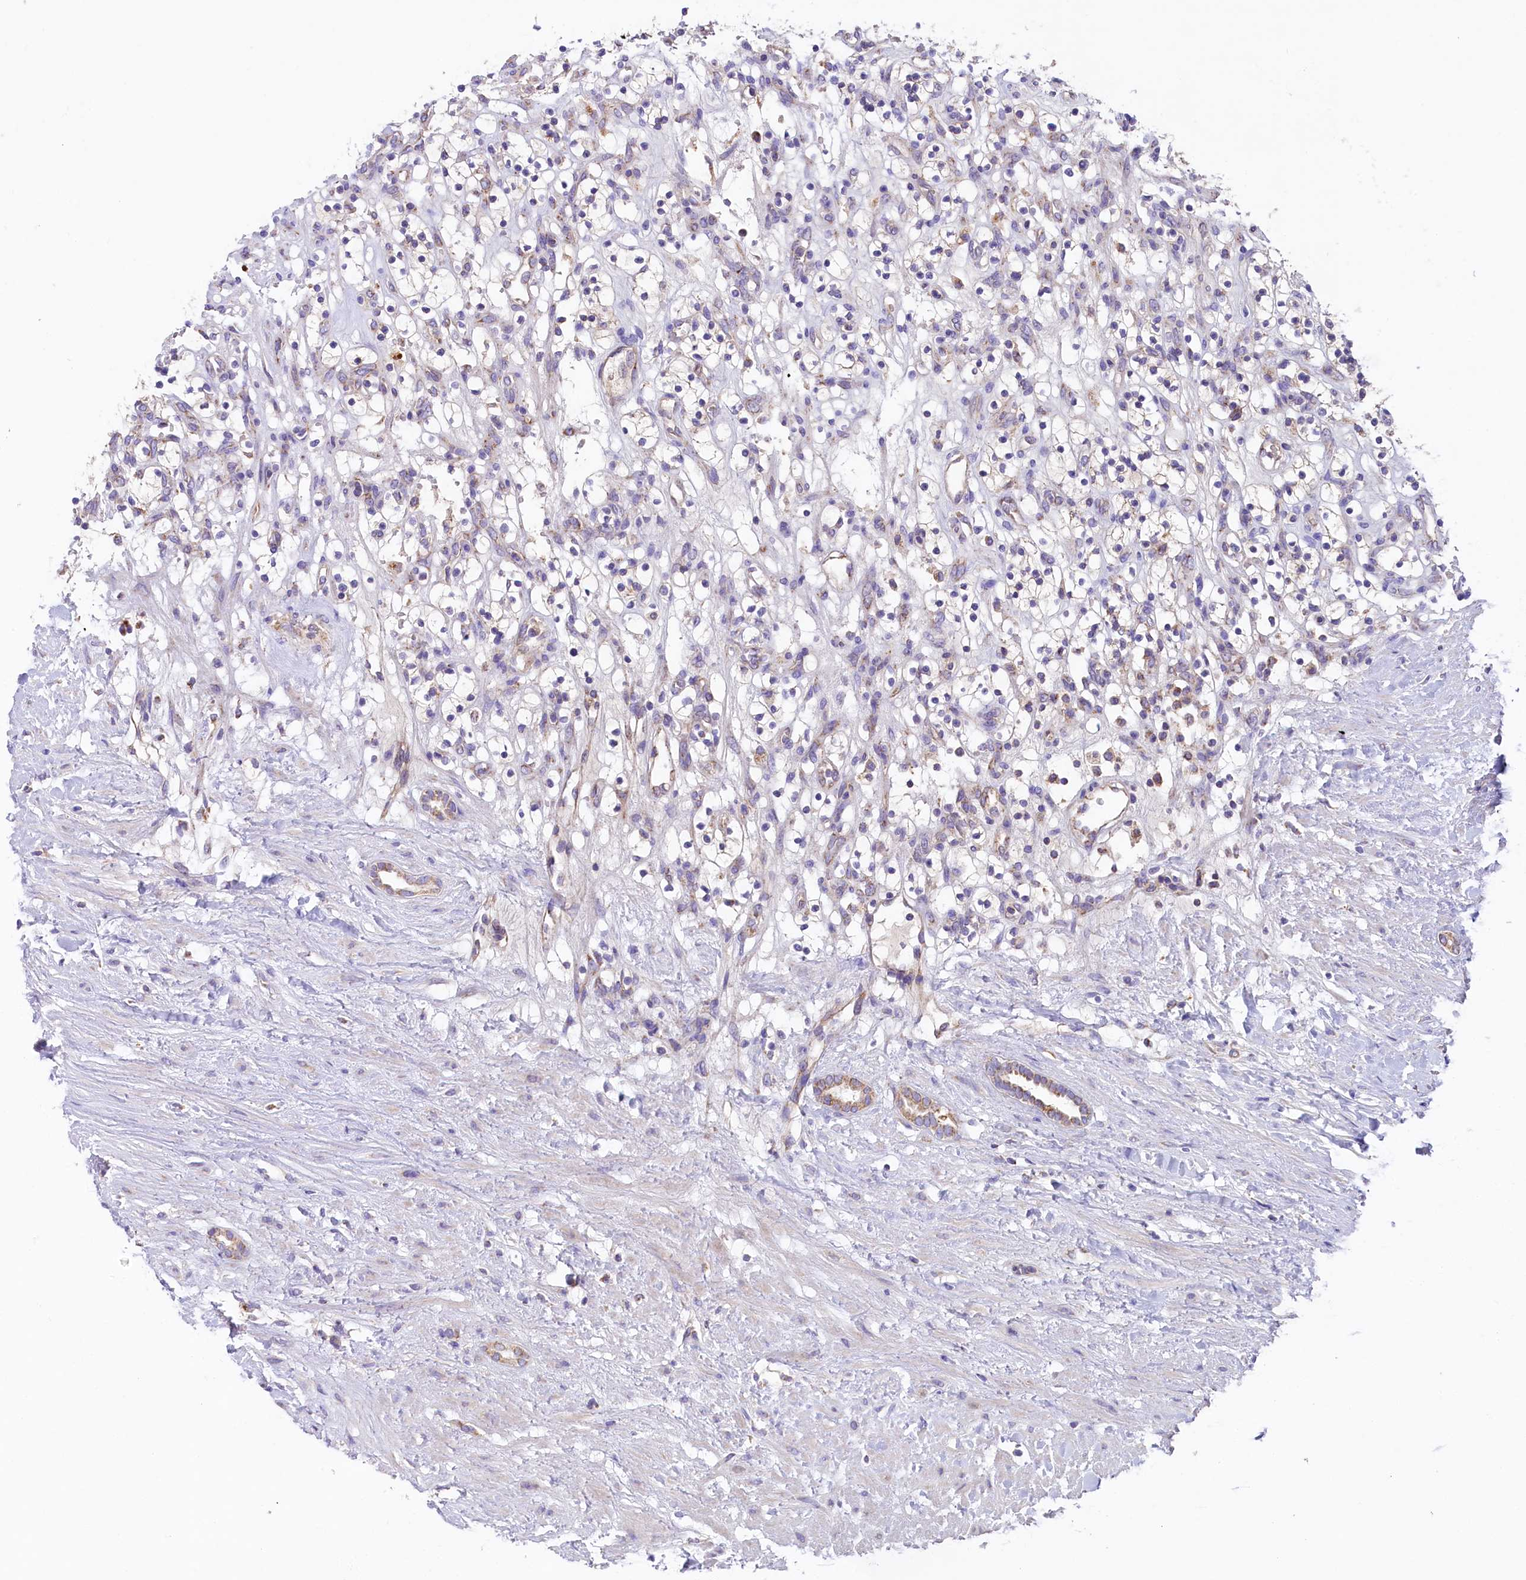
{"staining": {"intensity": "negative", "quantity": "none", "location": "none"}, "tissue": "renal cancer", "cell_type": "Tumor cells", "image_type": "cancer", "snomed": [{"axis": "morphology", "description": "Adenocarcinoma, NOS"}, {"axis": "topography", "description": "Kidney"}], "caption": "Protein analysis of renal cancer exhibits no significant expression in tumor cells.", "gene": "PMPCB", "patient": {"sex": "female", "age": 57}}